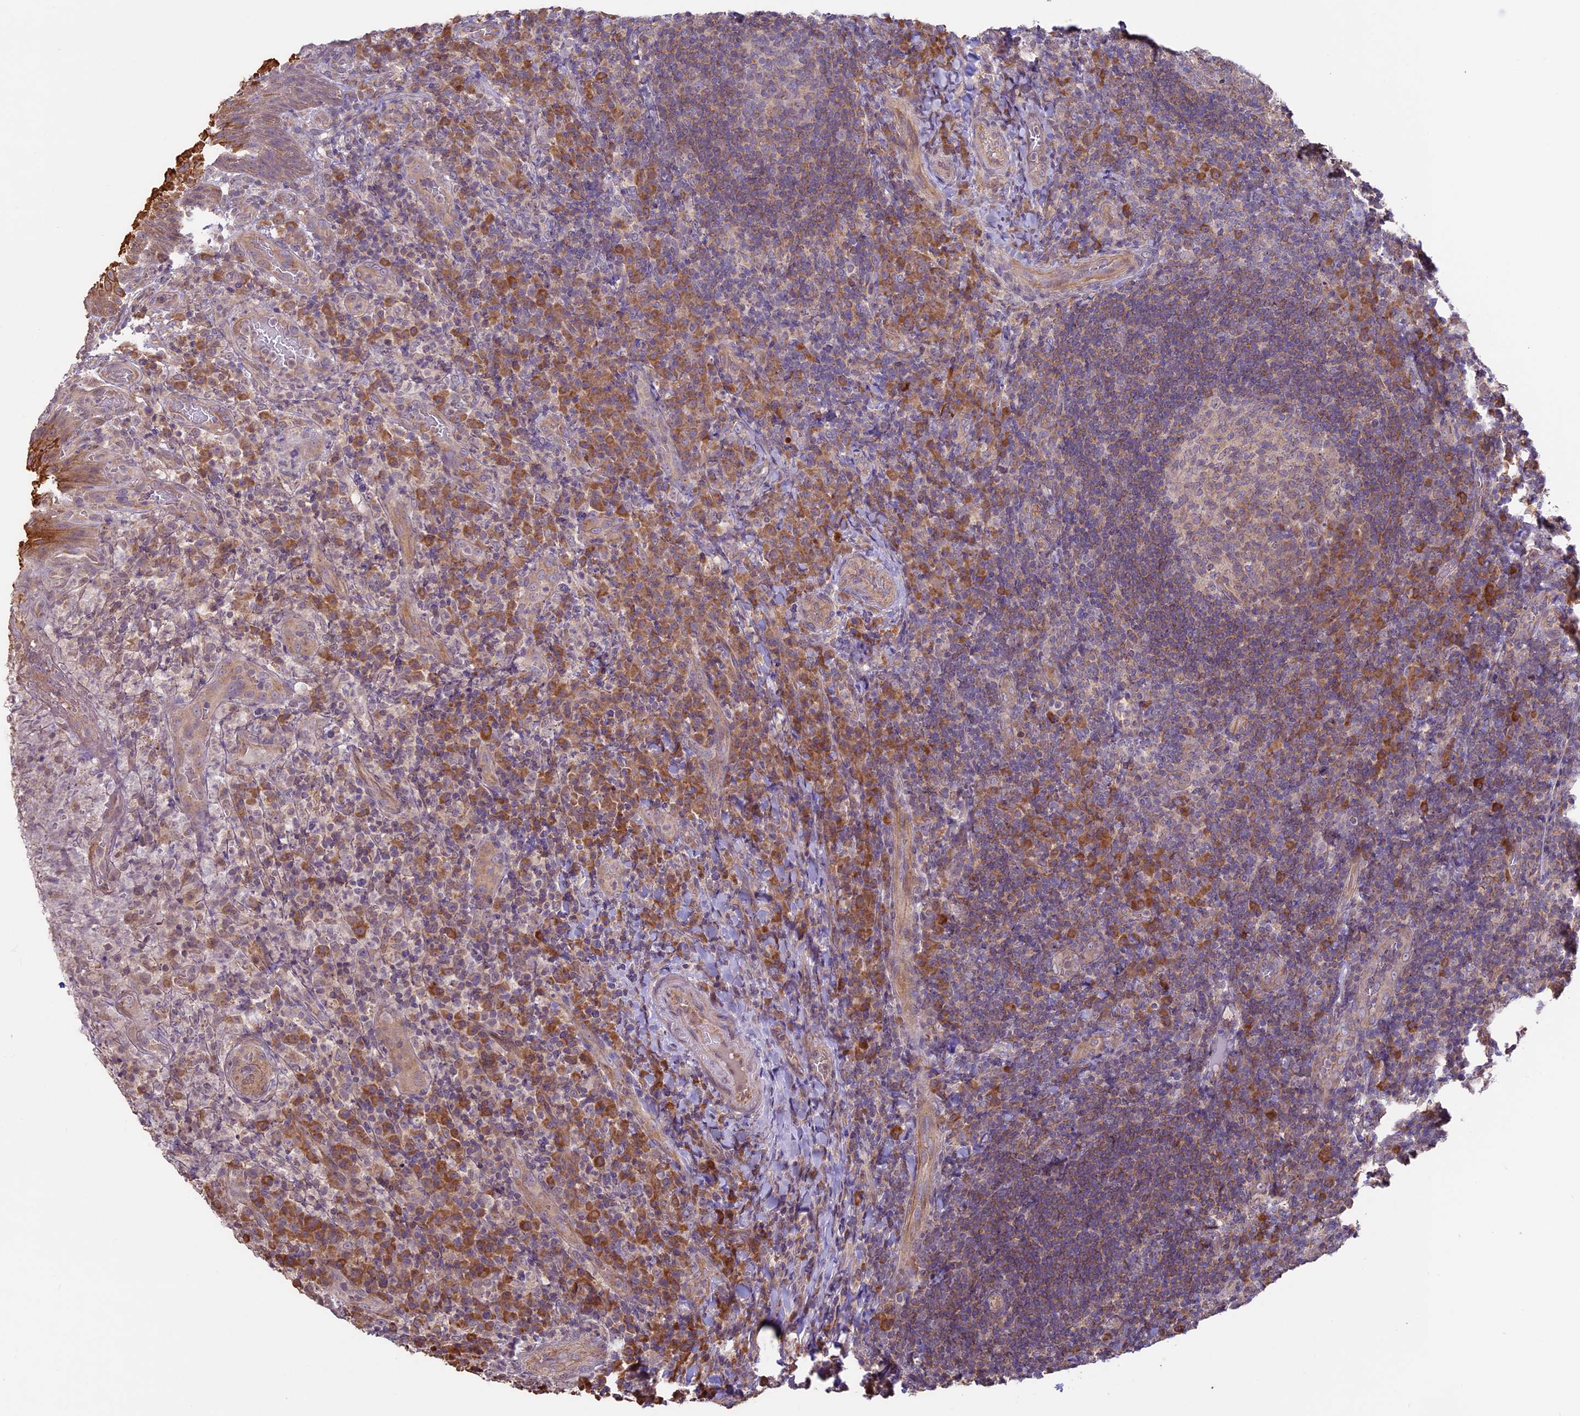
{"staining": {"intensity": "moderate", "quantity": "<25%", "location": "cytoplasmic/membranous"}, "tissue": "tonsil", "cell_type": "Germinal center cells", "image_type": "normal", "snomed": [{"axis": "morphology", "description": "Normal tissue, NOS"}, {"axis": "topography", "description": "Tonsil"}], "caption": "A low amount of moderate cytoplasmic/membranous positivity is present in approximately <25% of germinal center cells in unremarkable tonsil. (Stains: DAB in brown, nuclei in blue, Microscopy: brightfield microscopy at high magnification).", "gene": "BCAS4", "patient": {"sex": "male", "age": 17}}